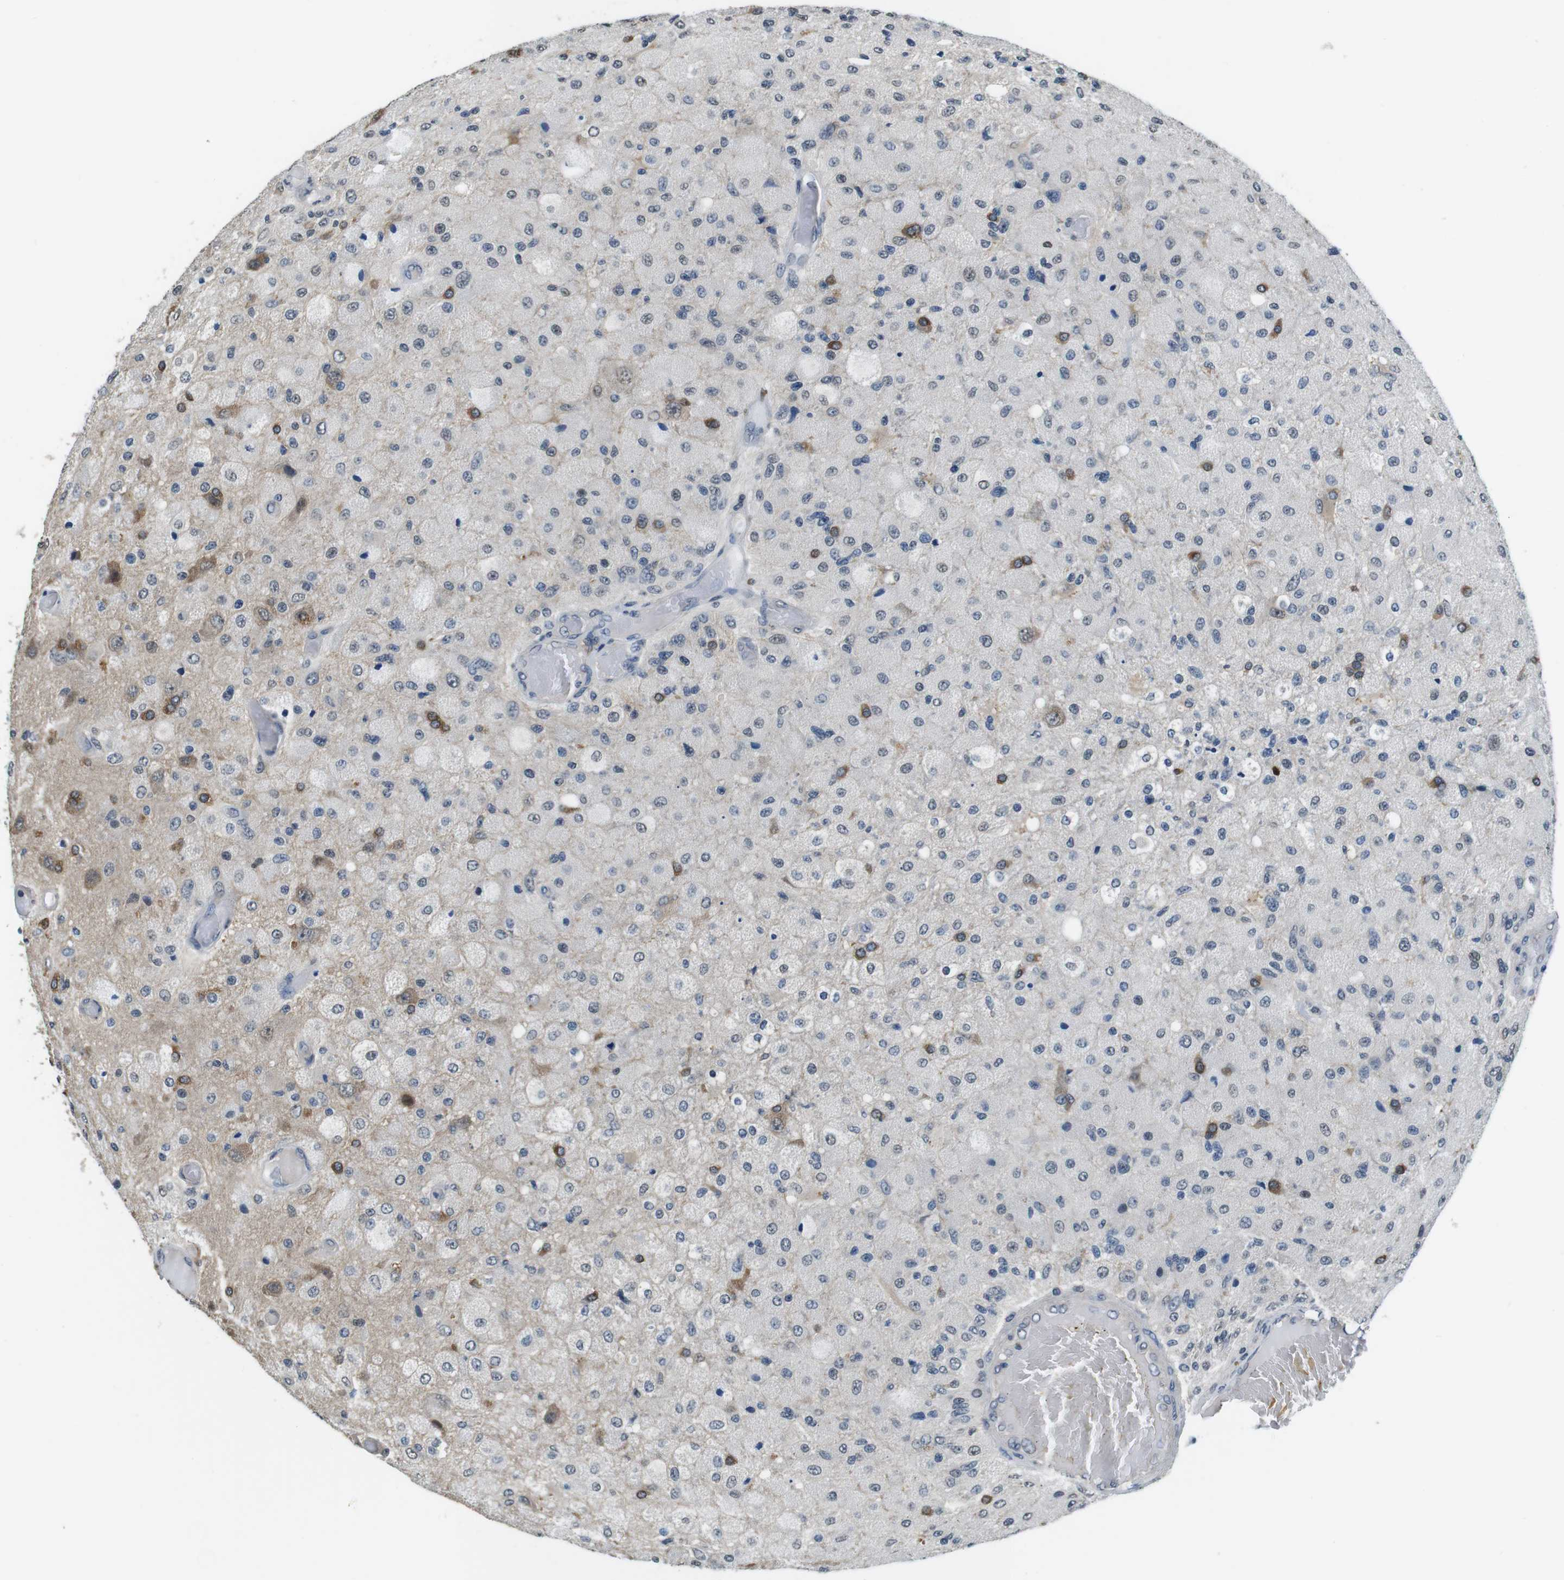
{"staining": {"intensity": "moderate", "quantity": "<25%", "location": "cytoplasmic/membranous"}, "tissue": "glioma", "cell_type": "Tumor cells", "image_type": "cancer", "snomed": [{"axis": "morphology", "description": "Normal tissue, NOS"}, {"axis": "morphology", "description": "Glioma, malignant, High grade"}, {"axis": "topography", "description": "Cerebral cortex"}], "caption": "A high-resolution micrograph shows immunohistochemistry (IHC) staining of malignant glioma (high-grade), which exhibits moderate cytoplasmic/membranous expression in about <25% of tumor cells. The staining was performed using DAB (3,3'-diaminobenzidine) to visualize the protein expression in brown, while the nuclei were stained in blue with hematoxylin (Magnification: 20x).", "gene": "CD163L1", "patient": {"sex": "male", "age": 77}}